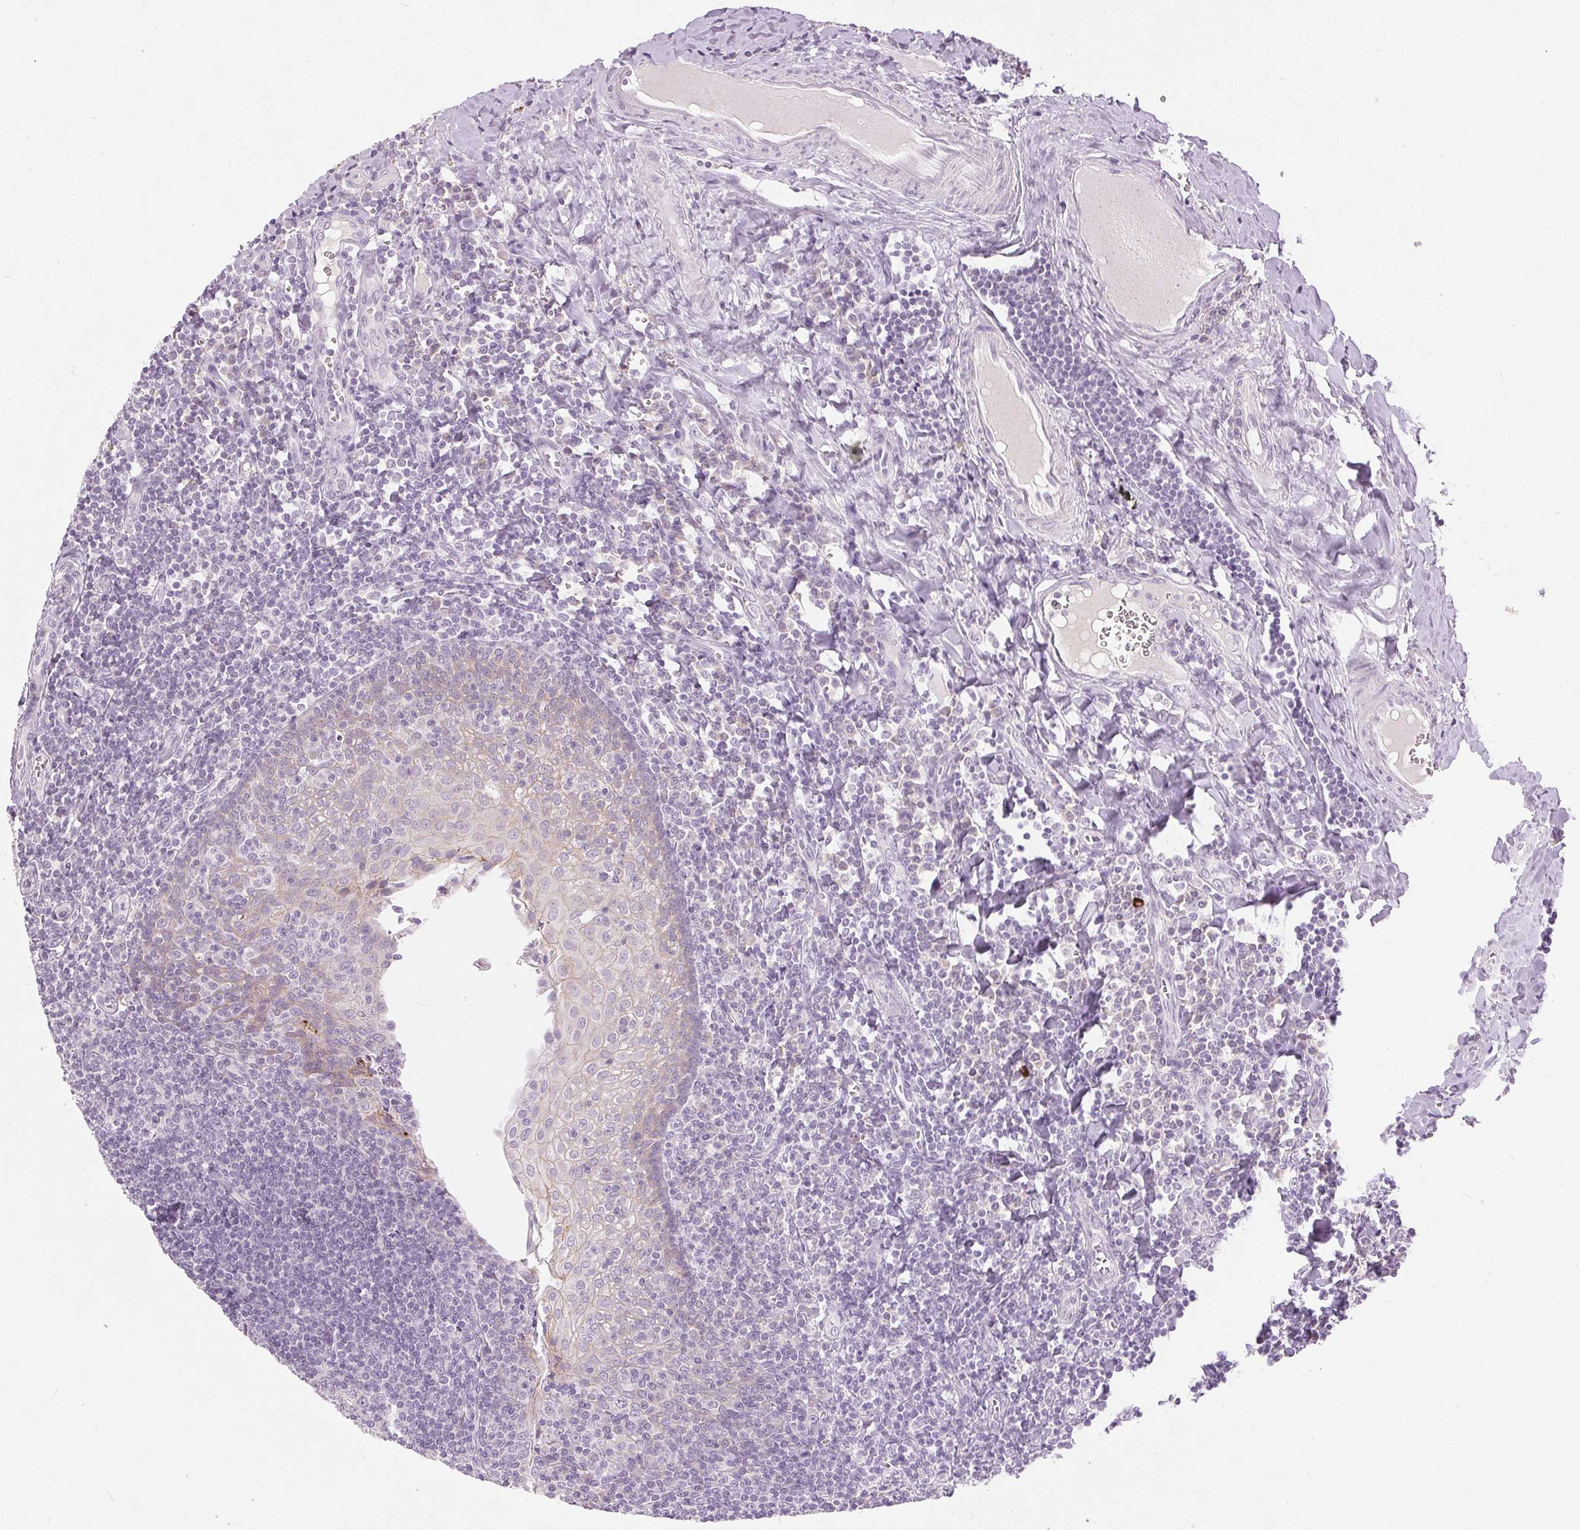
{"staining": {"intensity": "negative", "quantity": "none", "location": "none"}, "tissue": "tonsil", "cell_type": "Germinal center cells", "image_type": "normal", "snomed": [{"axis": "morphology", "description": "Normal tissue, NOS"}, {"axis": "morphology", "description": "Inflammation, NOS"}, {"axis": "topography", "description": "Tonsil"}], "caption": "Image shows no significant protein staining in germinal center cells of benign tonsil. (DAB immunohistochemistry with hematoxylin counter stain).", "gene": "DSG3", "patient": {"sex": "female", "age": 31}}